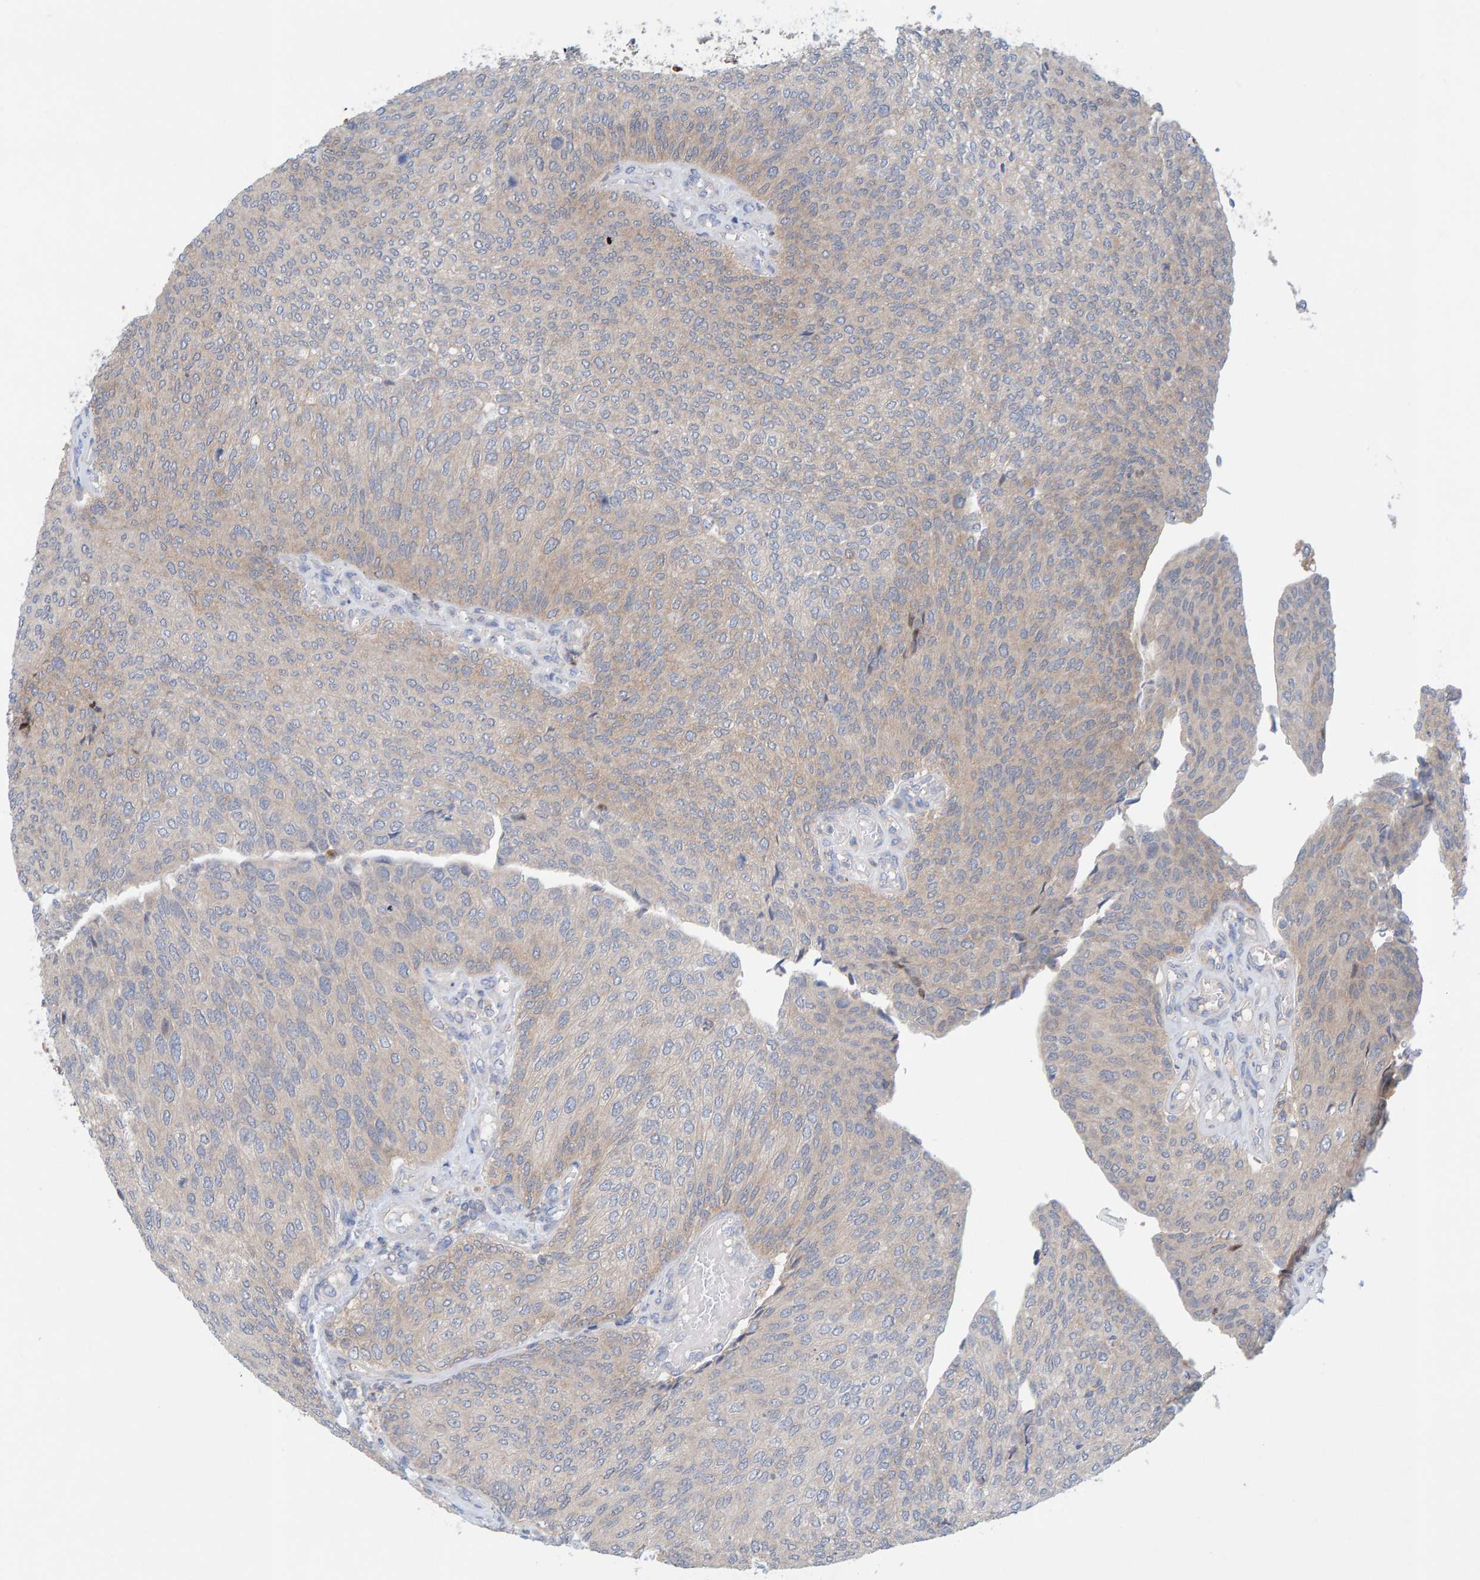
{"staining": {"intensity": "weak", "quantity": "25%-75%", "location": "cytoplasmic/membranous"}, "tissue": "urothelial cancer", "cell_type": "Tumor cells", "image_type": "cancer", "snomed": [{"axis": "morphology", "description": "Urothelial carcinoma, Low grade"}, {"axis": "topography", "description": "Urinary bladder"}], "caption": "About 25%-75% of tumor cells in low-grade urothelial carcinoma show weak cytoplasmic/membranous protein staining as visualized by brown immunohistochemical staining.", "gene": "TATDN1", "patient": {"sex": "female", "age": 79}}